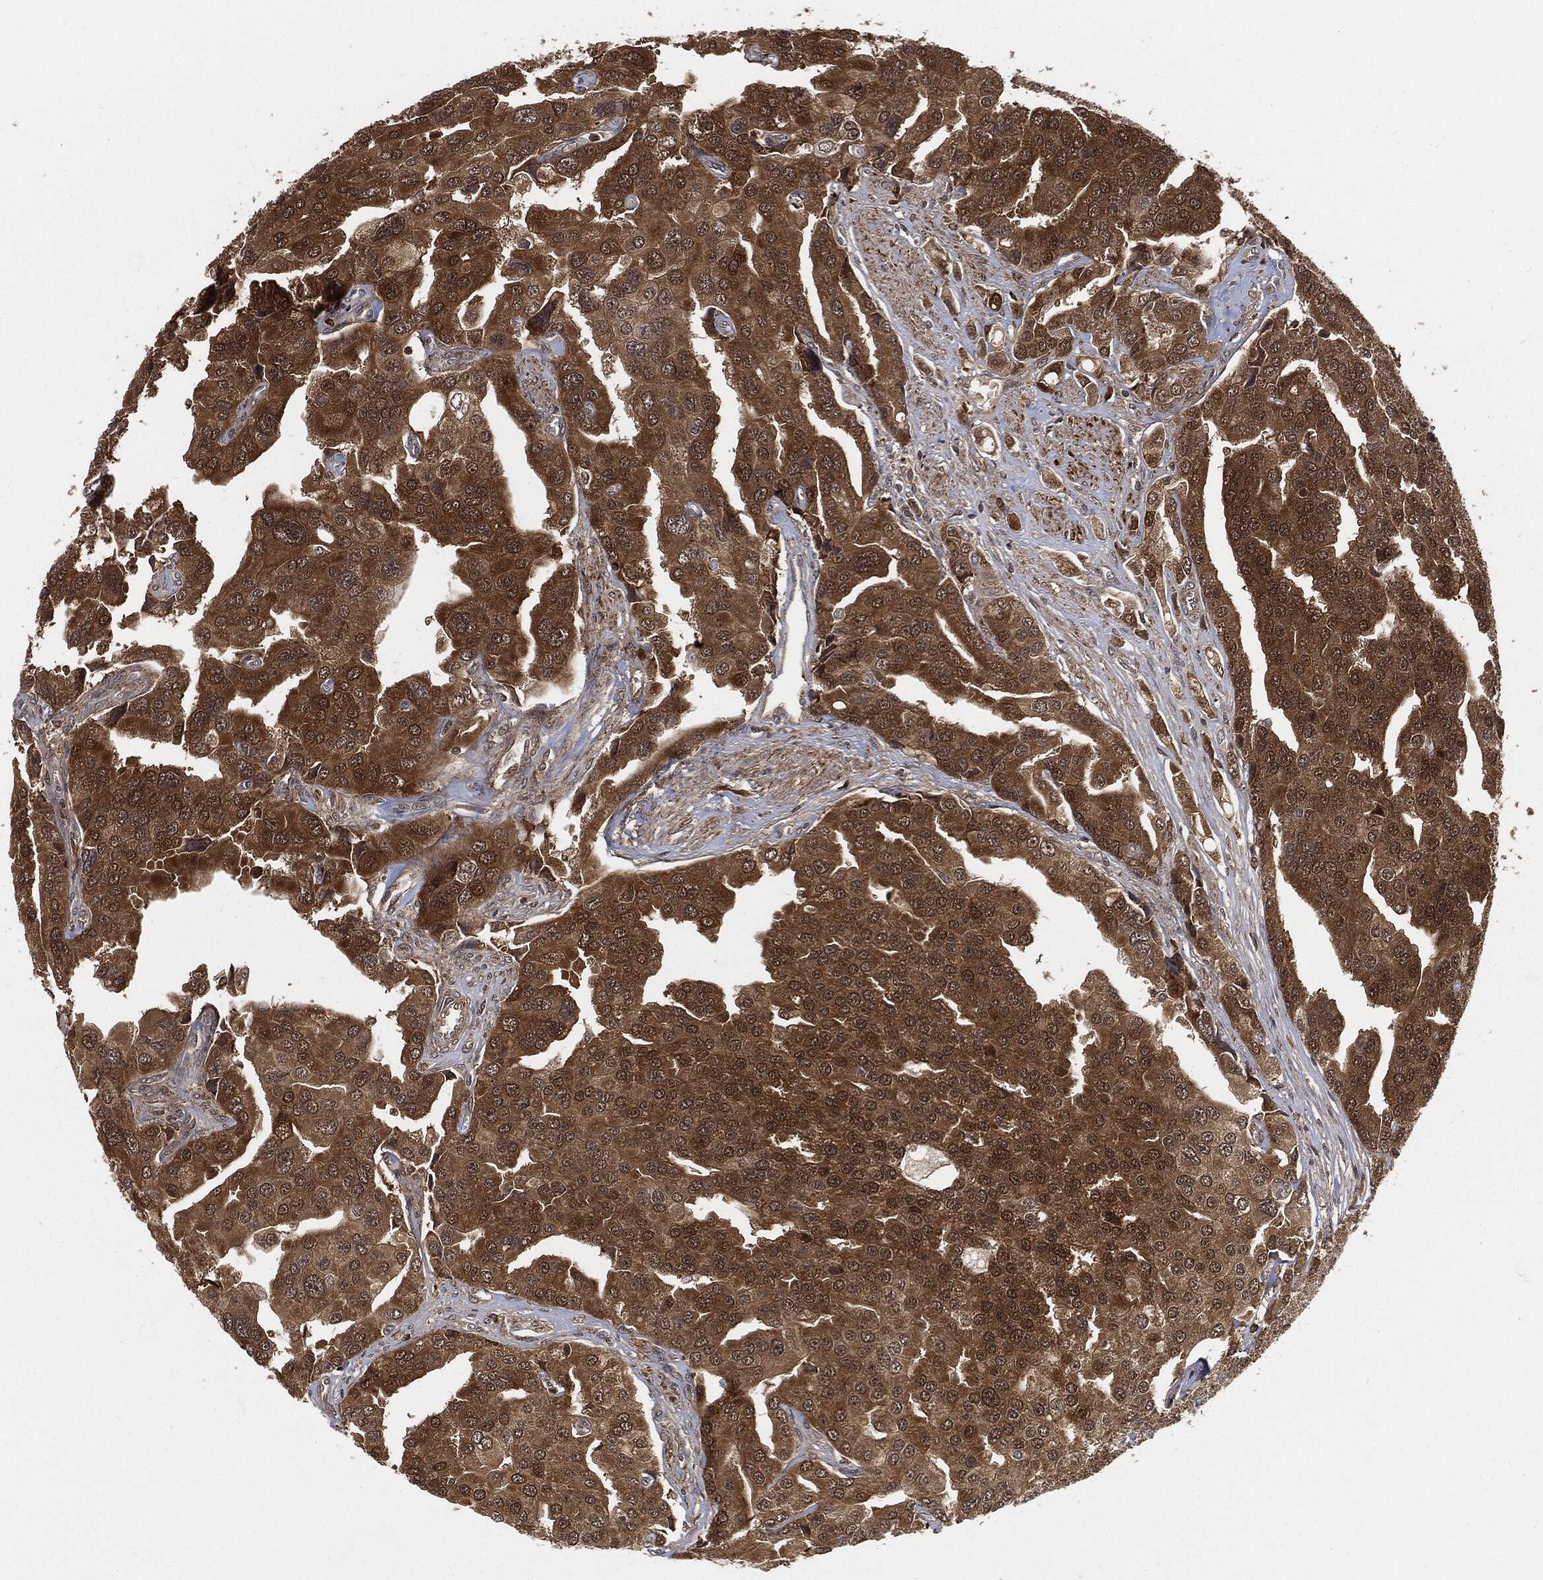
{"staining": {"intensity": "moderate", "quantity": ">75%", "location": "cytoplasmic/membranous,nuclear"}, "tissue": "prostate cancer", "cell_type": "Tumor cells", "image_type": "cancer", "snomed": [{"axis": "morphology", "description": "Adenocarcinoma, NOS"}, {"axis": "topography", "description": "Prostate and seminal vesicle, NOS"}, {"axis": "topography", "description": "Prostate"}], "caption": "Prostate cancer (adenocarcinoma) stained with DAB IHC shows medium levels of moderate cytoplasmic/membranous and nuclear expression in about >75% of tumor cells.", "gene": "CUTA", "patient": {"sex": "male", "age": 69}}